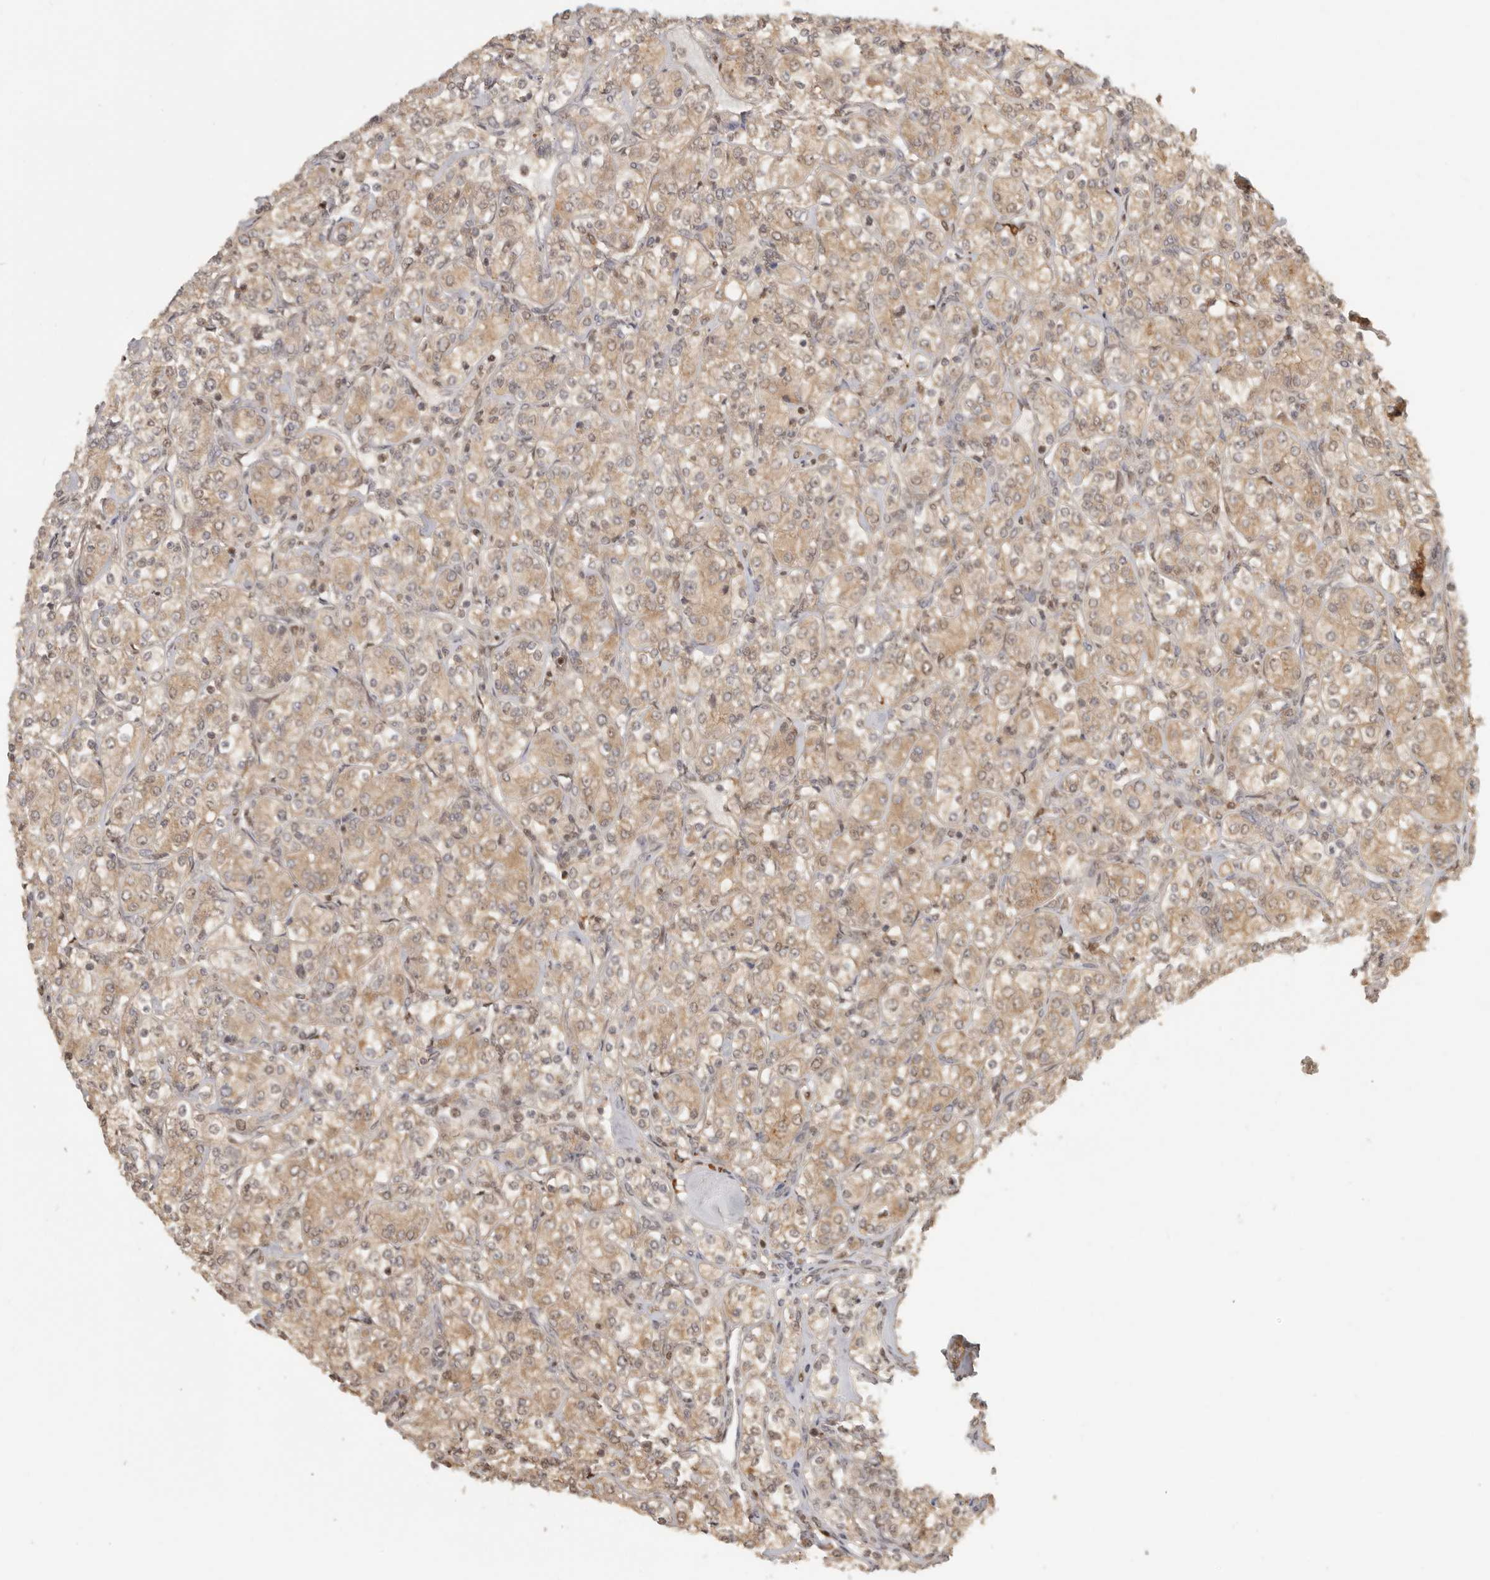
{"staining": {"intensity": "weak", "quantity": ">75%", "location": "cytoplasmic/membranous"}, "tissue": "renal cancer", "cell_type": "Tumor cells", "image_type": "cancer", "snomed": [{"axis": "morphology", "description": "Adenocarcinoma, NOS"}, {"axis": "topography", "description": "Kidney"}], "caption": "Brown immunohistochemical staining in human renal cancer demonstrates weak cytoplasmic/membranous positivity in approximately >75% of tumor cells.", "gene": "PSMA5", "patient": {"sex": "male", "age": 77}}